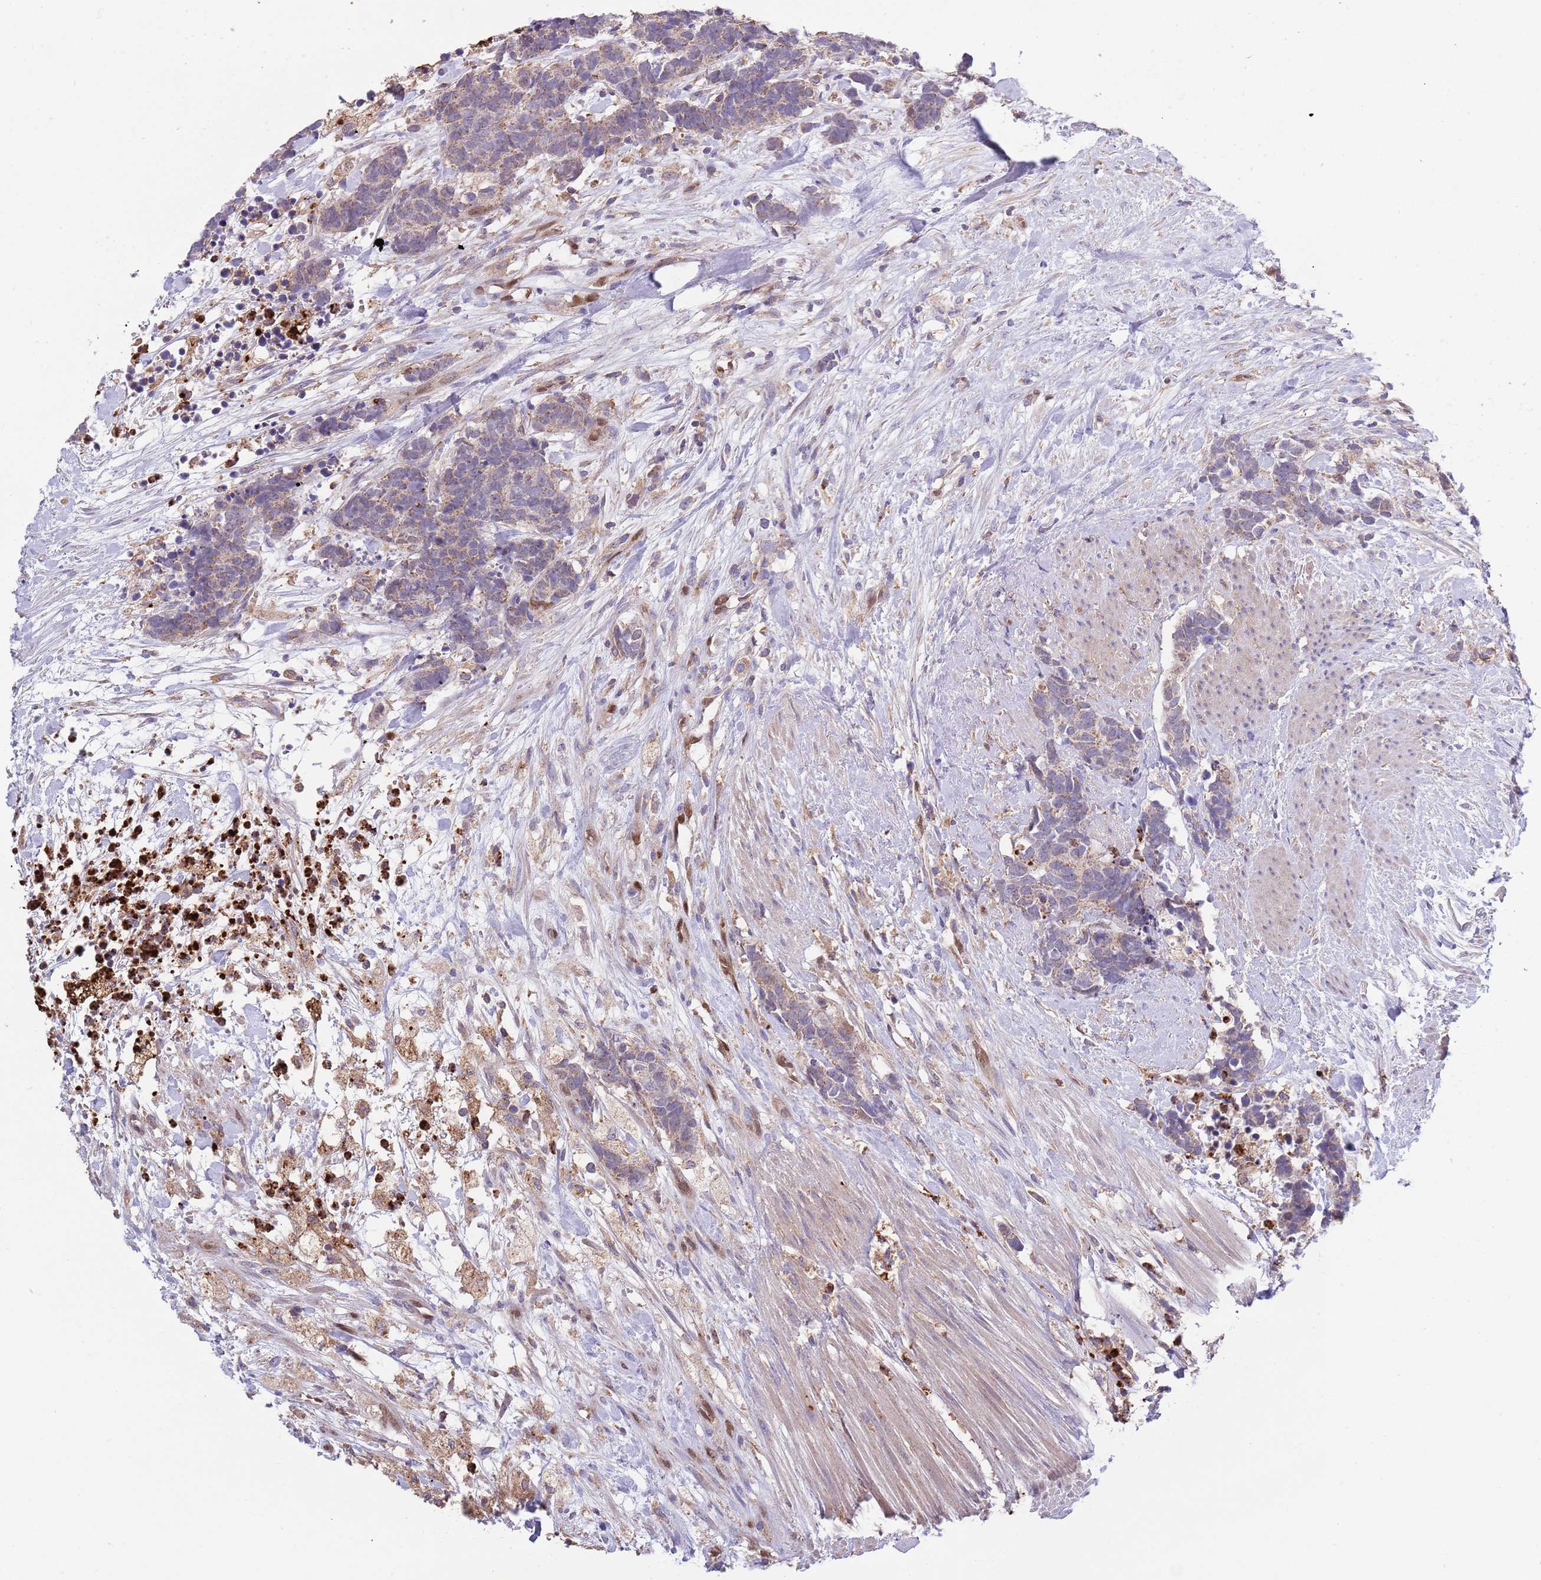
{"staining": {"intensity": "weak", "quantity": "25%-75%", "location": "cytoplasmic/membranous"}, "tissue": "carcinoid", "cell_type": "Tumor cells", "image_type": "cancer", "snomed": [{"axis": "morphology", "description": "Carcinoma, NOS"}, {"axis": "morphology", "description": "Carcinoid, malignant, NOS"}, {"axis": "topography", "description": "Prostate"}], "caption": "Carcinoid stained with a protein marker demonstrates weak staining in tumor cells.", "gene": "DDT", "patient": {"sex": "male", "age": 57}}